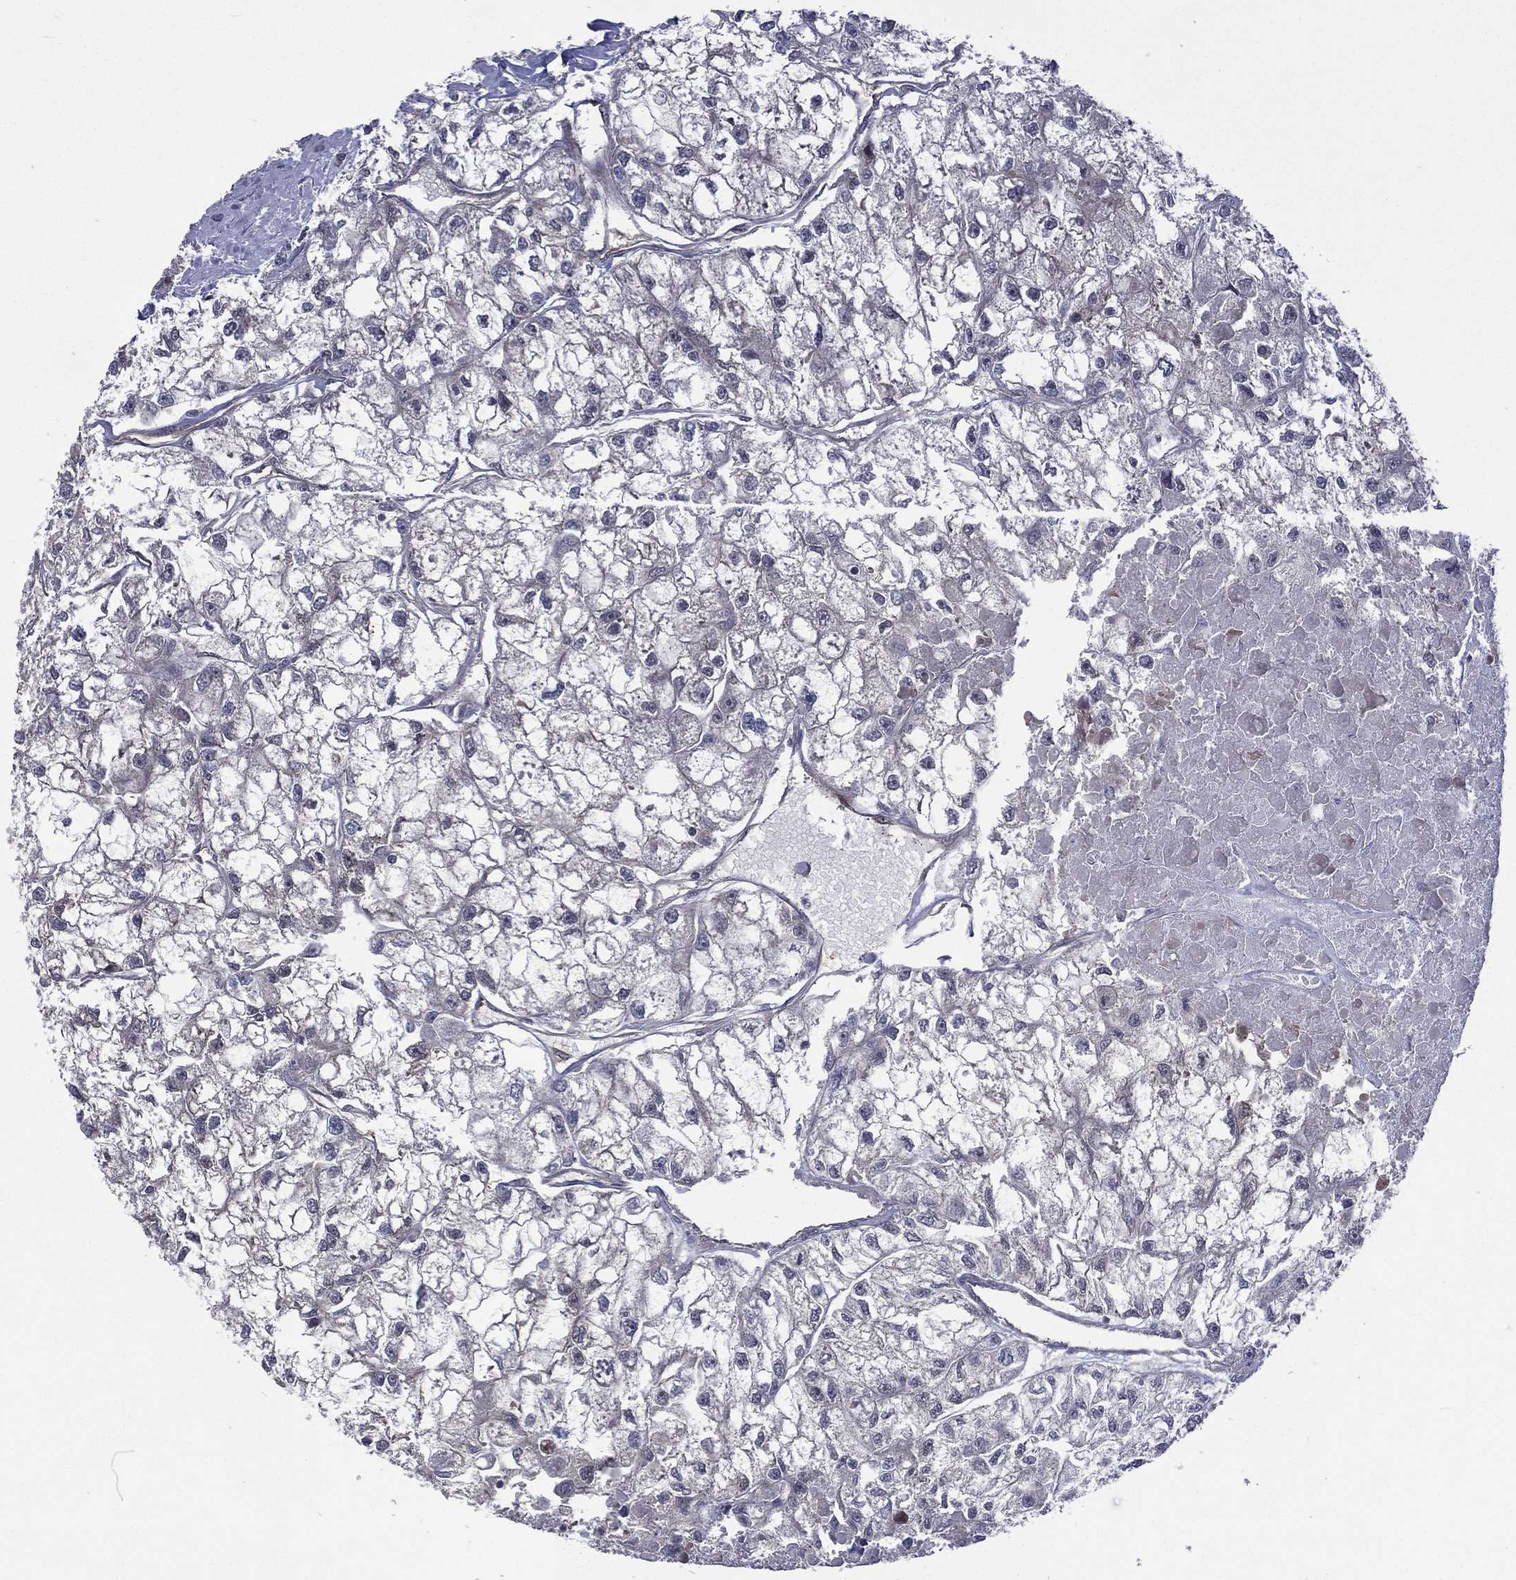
{"staining": {"intensity": "negative", "quantity": "none", "location": "none"}, "tissue": "renal cancer", "cell_type": "Tumor cells", "image_type": "cancer", "snomed": [{"axis": "morphology", "description": "Adenocarcinoma, NOS"}, {"axis": "topography", "description": "Kidney"}], "caption": "Tumor cells are negative for brown protein staining in renal adenocarcinoma. (Stains: DAB (3,3'-diaminobenzidine) immunohistochemistry with hematoxylin counter stain, Microscopy: brightfield microscopy at high magnification).", "gene": "MTAP", "patient": {"sex": "male", "age": 56}}